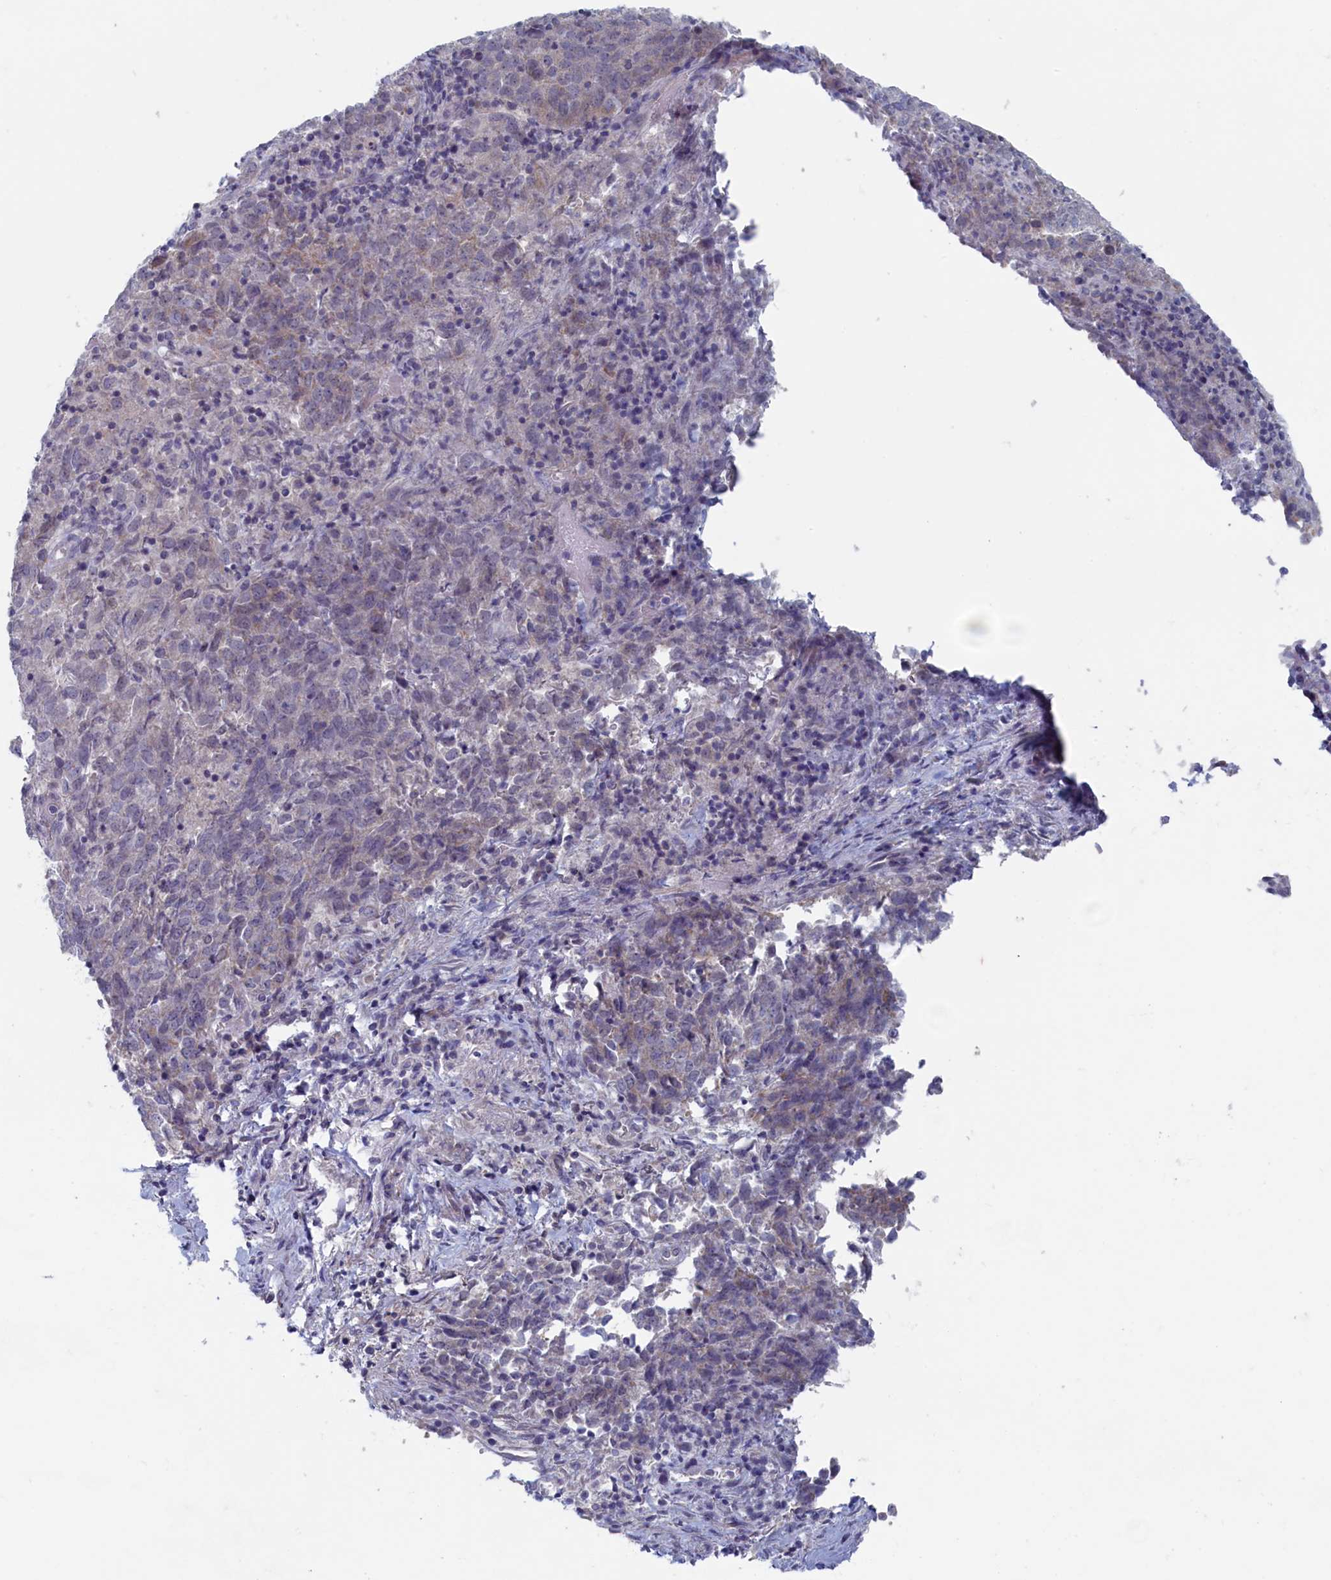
{"staining": {"intensity": "weak", "quantity": "<25%", "location": "cytoplasmic/membranous"}, "tissue": "endometrial cancer", "cell_type": "Tumor cells", "image_type": "cancer", "snomed": [{"axis": "morphology", "description": "Adenocarcinoma, NOS"}, {"axis": "topography", "description": "Endometrium"}], "caption": "IHC of adenocarcinoma (endometrial) demonstrates no staining in tumor cells.", "gene": "WDR76", "patient": {"sex": "female", "age": 80}}